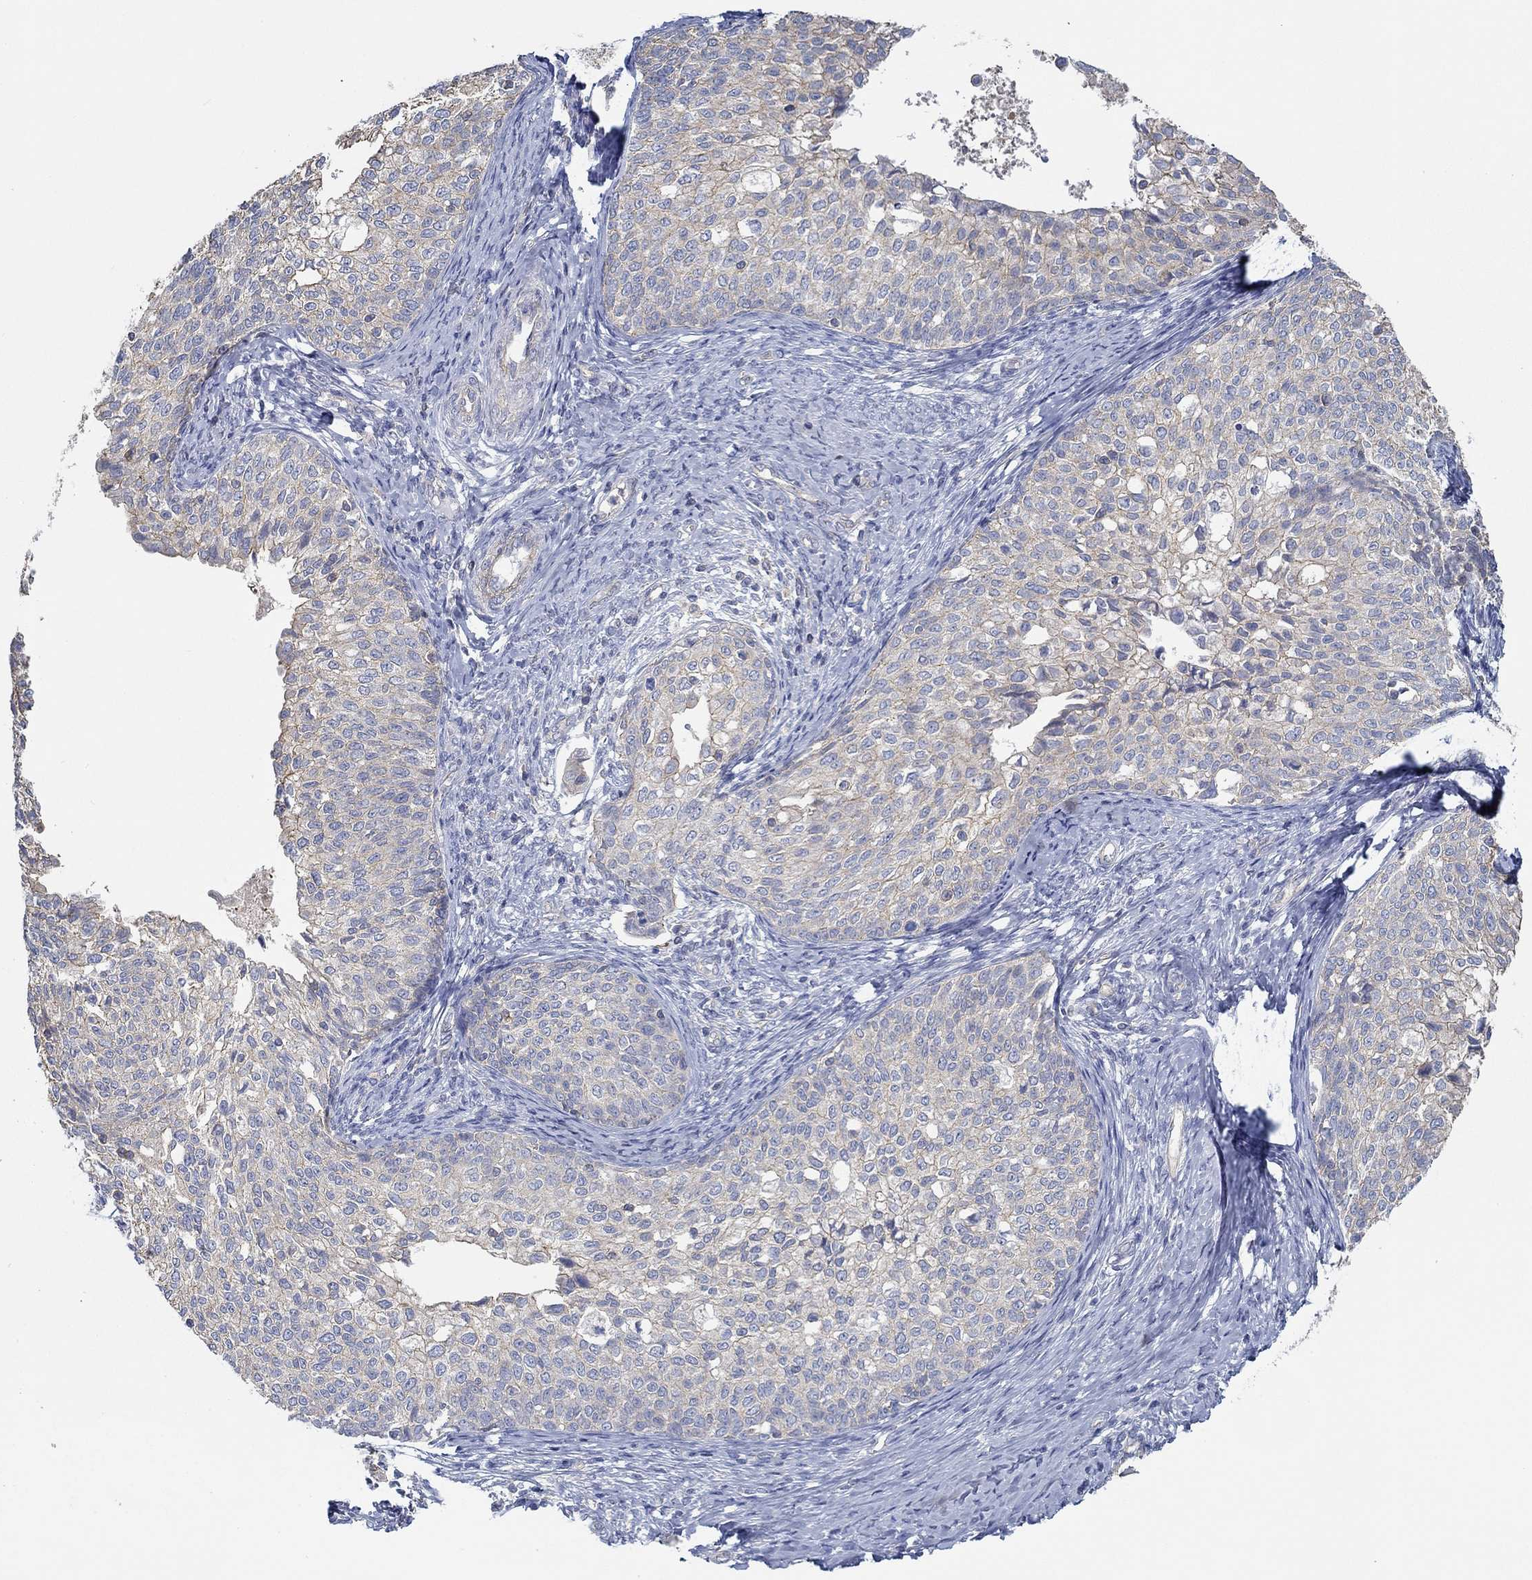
{"staining": {"intensity": "weak", "quantity": "<25%", "location": "cytoplasmic/membranous"}, "tissue": "cervical cancer", "cell_type": "Tumor cells", "image_type": "cancer", "snomed": [{"axis": "morphology", "description": "Squamous cell carcinoma, NOS"}, {"axis": "topography", "description": "Cervix"}], "caption": "This histopathology image is of cervical cancer (squamous cell carcinoma) stained with immunohistochemistry to label a protein in brown with the nuclei are counter-stained blue. There is no positivity in tumor cells. (DAB (3,3'-diaminobenzidine) immunohistochemistry (IHC) with hematoxylin counter stain).", "gene": "BBOF1", "patient": {"sex": "female", "age": 51}}